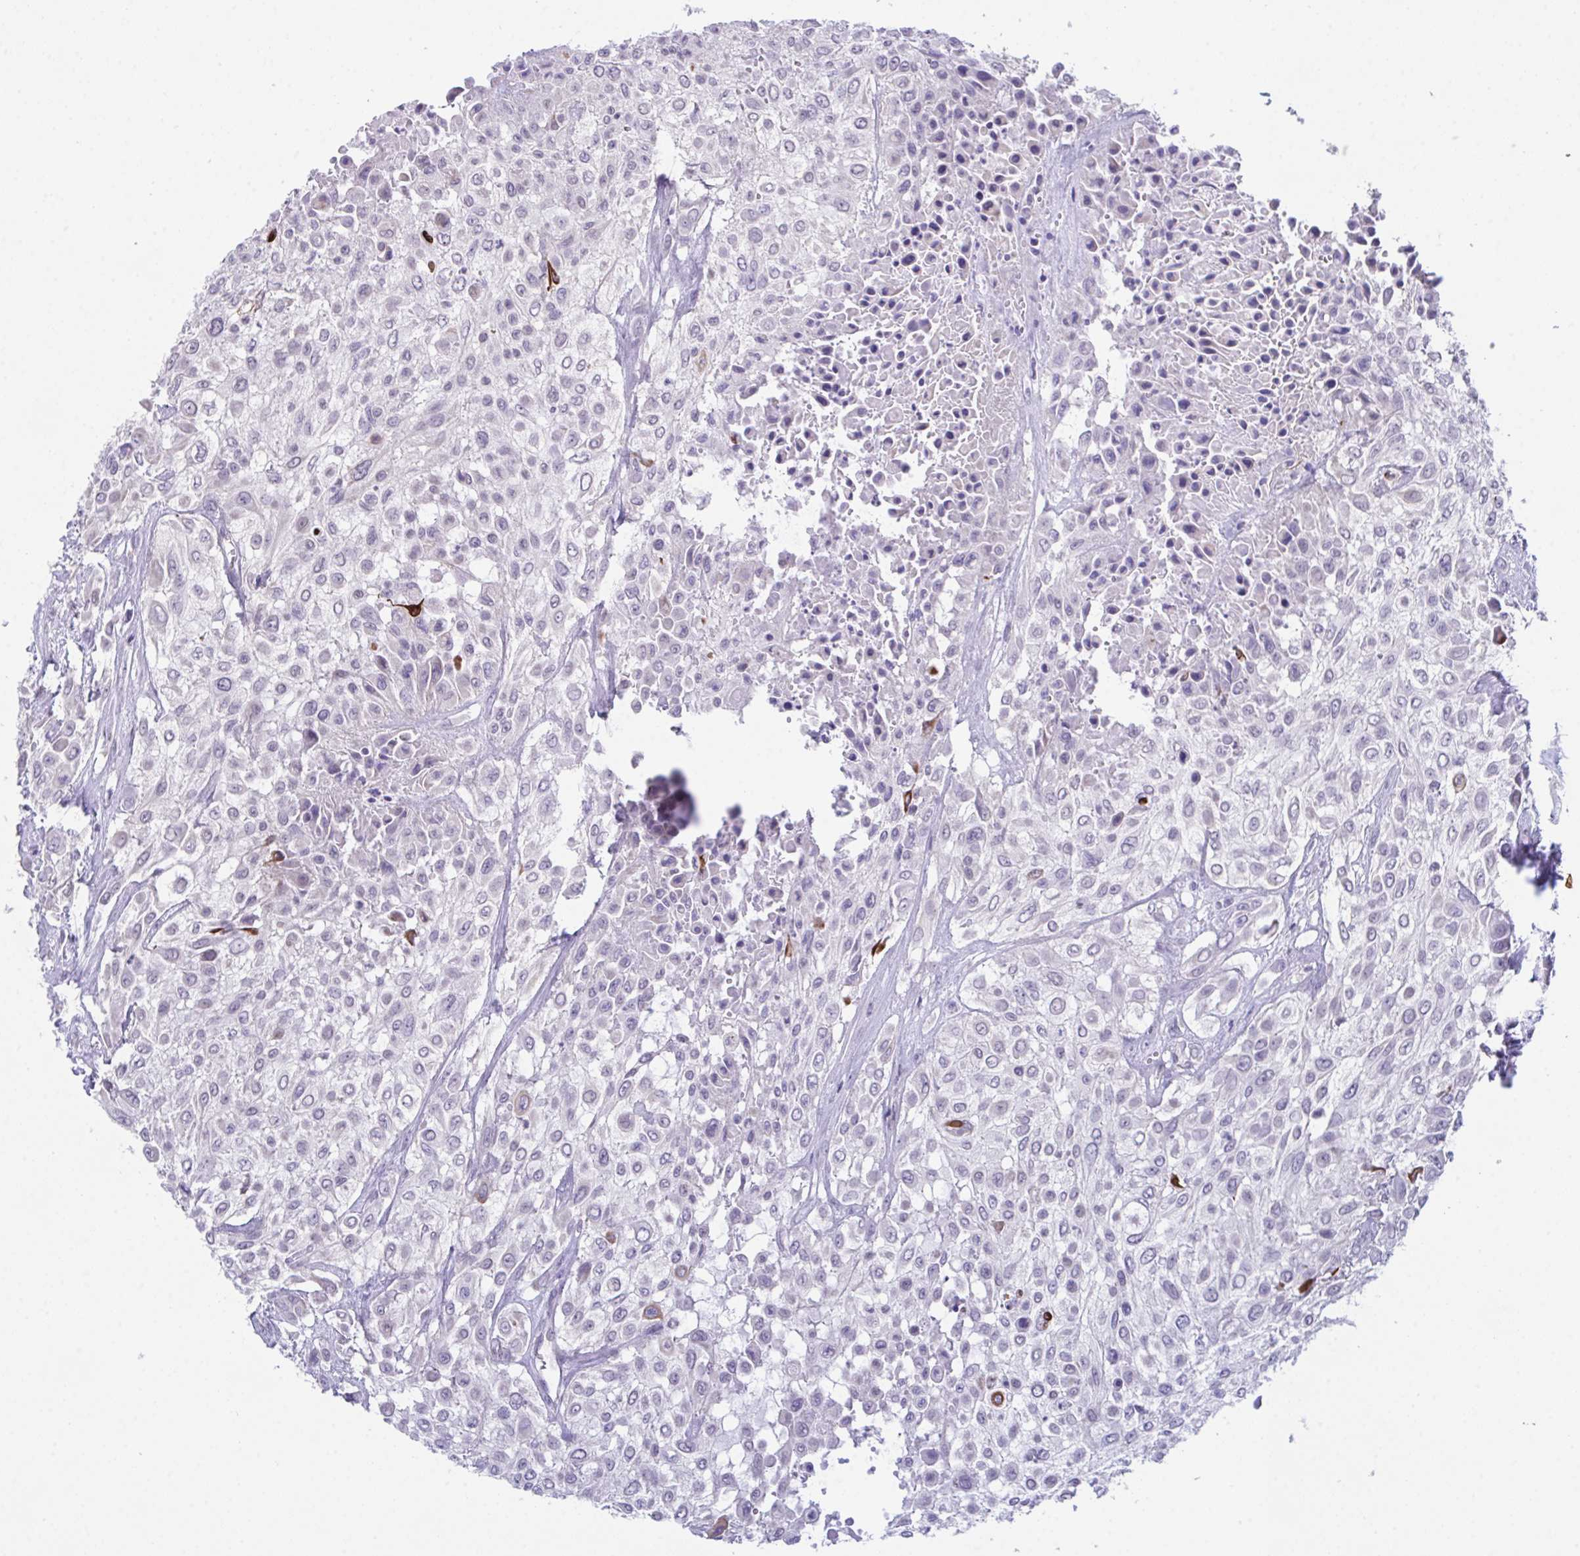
{"staining": {"intensity": "negative", "quantity": "none", "location": "none"}, "tissue": "urothelial cancer", "cell_type": "Tumor cells", "image_type": "cancer", "snomed": [{"axis": "morphology", "description": "Urothelial carcinoma, High grade"}, {"axis": "topography", "description": "Urinary bladder"}], "caption": "This is an IHC micrograph of high-grade urothelial carcinoma. There is no staining in tumor cells.", "gene": "ATP6V0D2", "patient": {"sex": "male", "age": 57}}